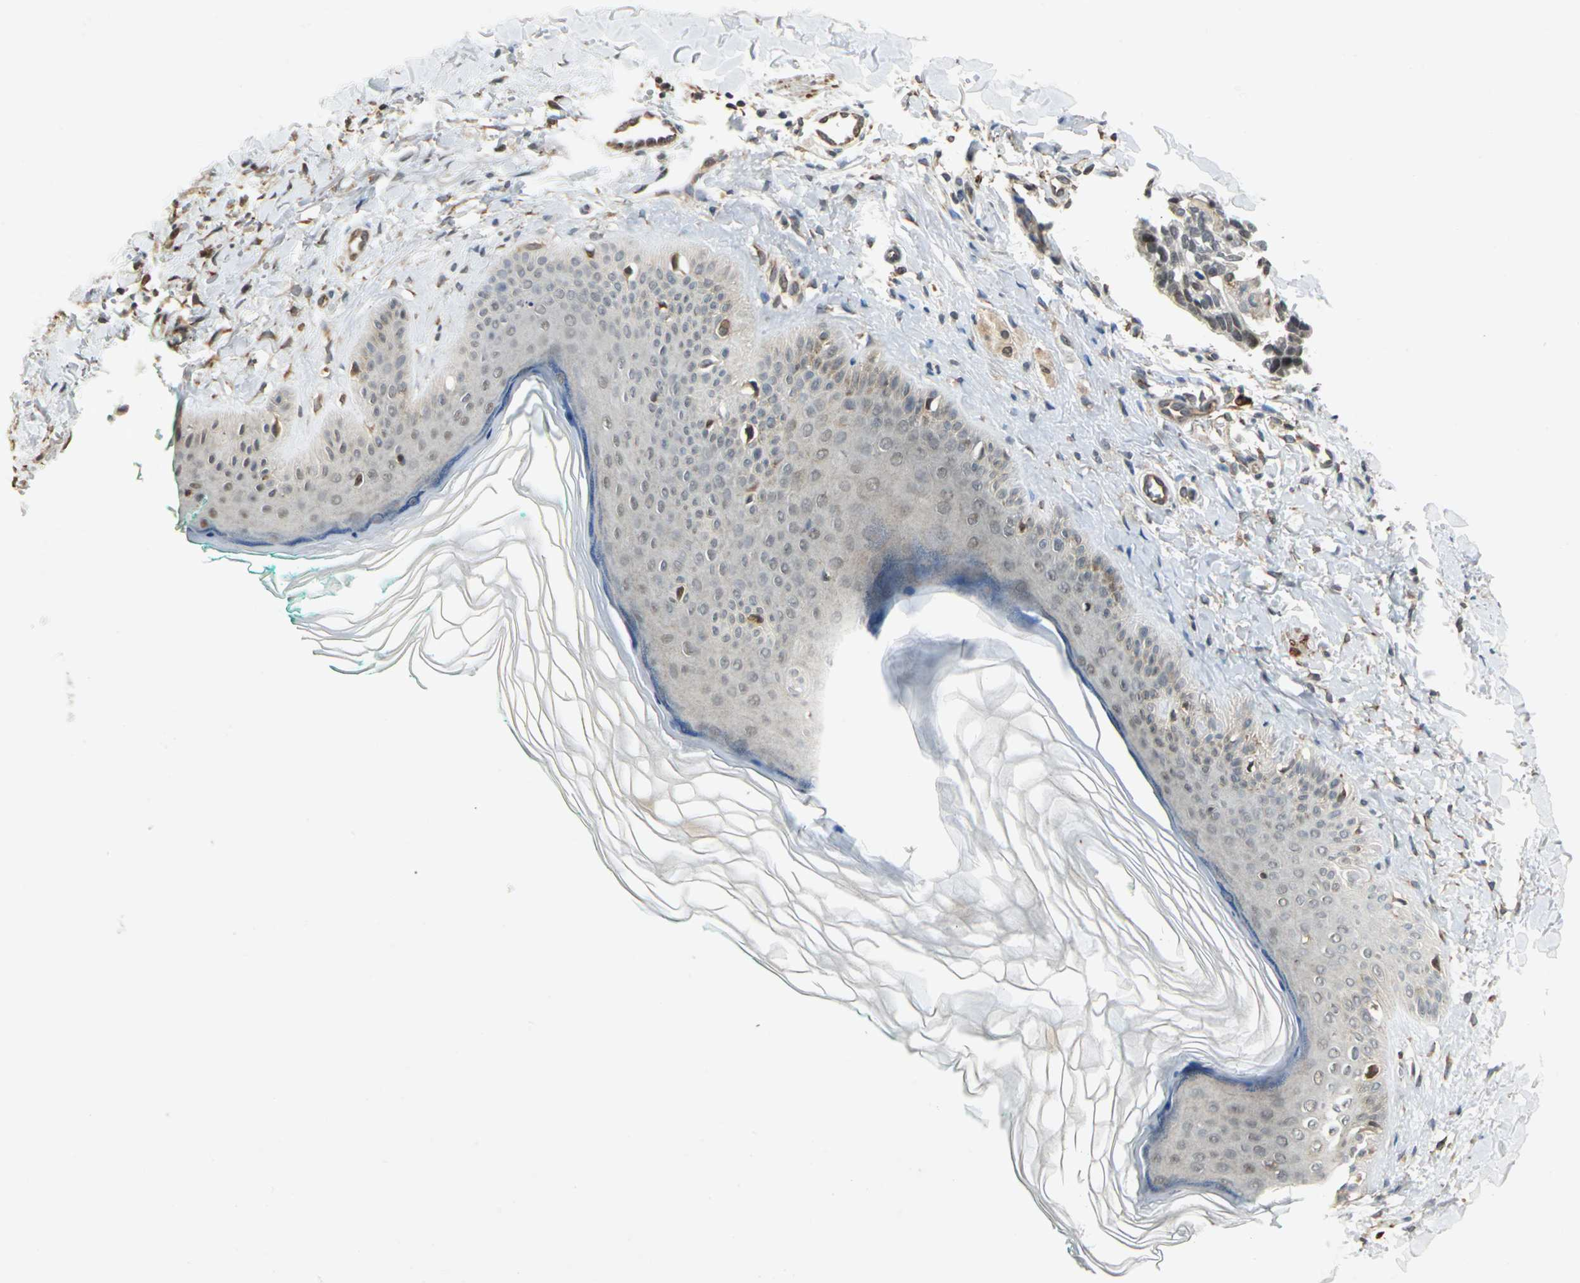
{"staining": {"intensity": "moderate", "quantity": ">75%", "location": "cytoplasmic/membranous"}, "tissue": "skin", "cell_type": "Fibroblasts", "image_type": "normal", "snomed": [{"axis": "morphology", "description": "Normal tissue, NOS"}, {"axis": "topography", "description": "Skin"}], "caption": "Protein analysis of benign skin demonstrates moderate cytoplasmic/membranous positivity in about >75% of fibroblasts.", "gene": "PLAGL2", "patient": {"sex": "male", "age": 71}}